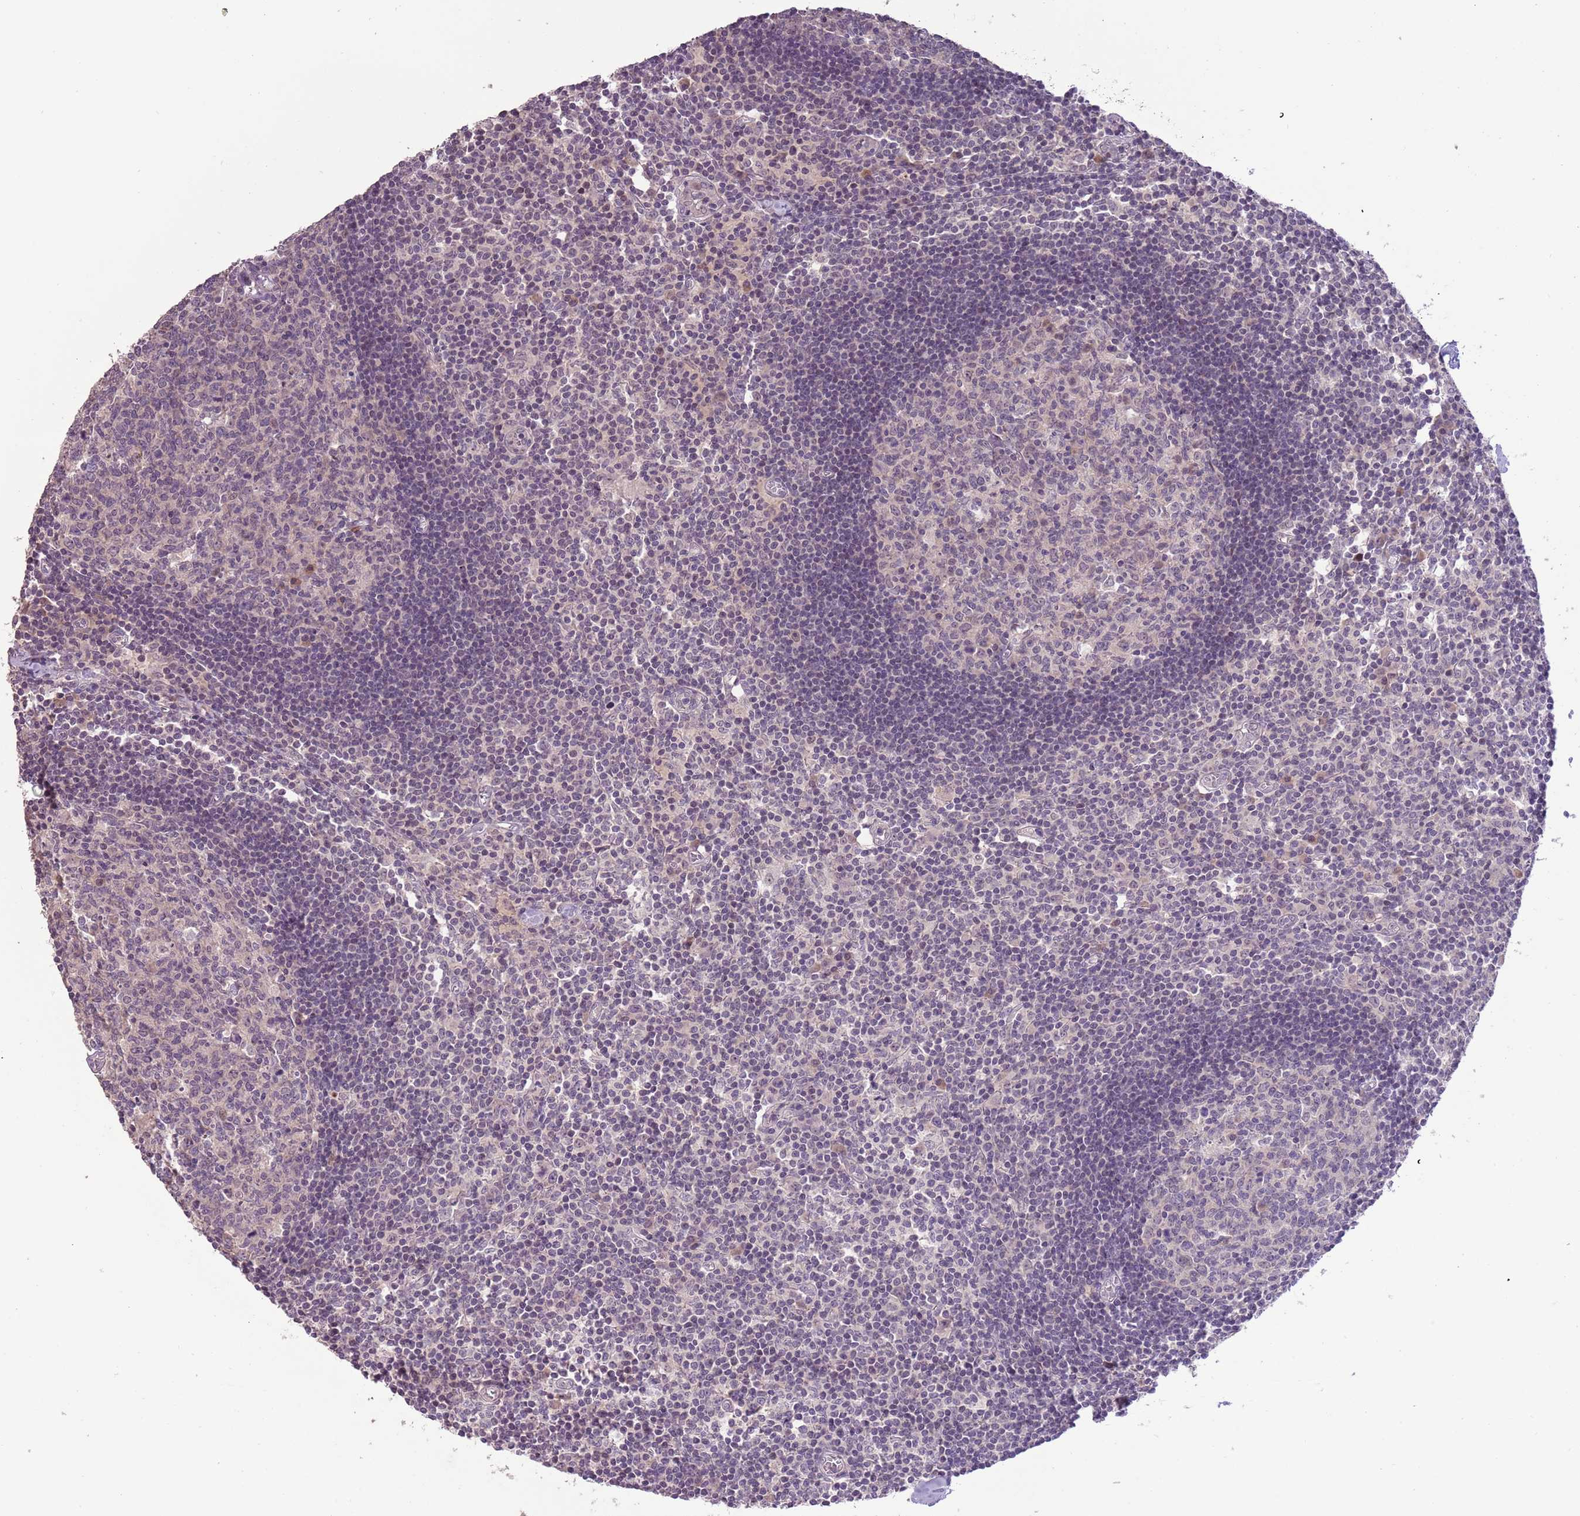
{"staining": {"intensity": "negative", "quantity": "none", "location": "none"}, "tissue": "lymph node", "cell_type": "Germinal center cells", "image_type": "normal", "snomed": [{"axis": "morphology", "description": "Normal tissue, NOS"}, {"axis": "topography", "description": "Lymph node"}], "caption": "An immunohistochemistry micrograph of unremarkable lymph node is shown. There is no staining in germinal center cells of lymph node. Nuclei are stained in blue.", "gene": "SHROOM3", "patient": {"sex": "female", "age": 55}}